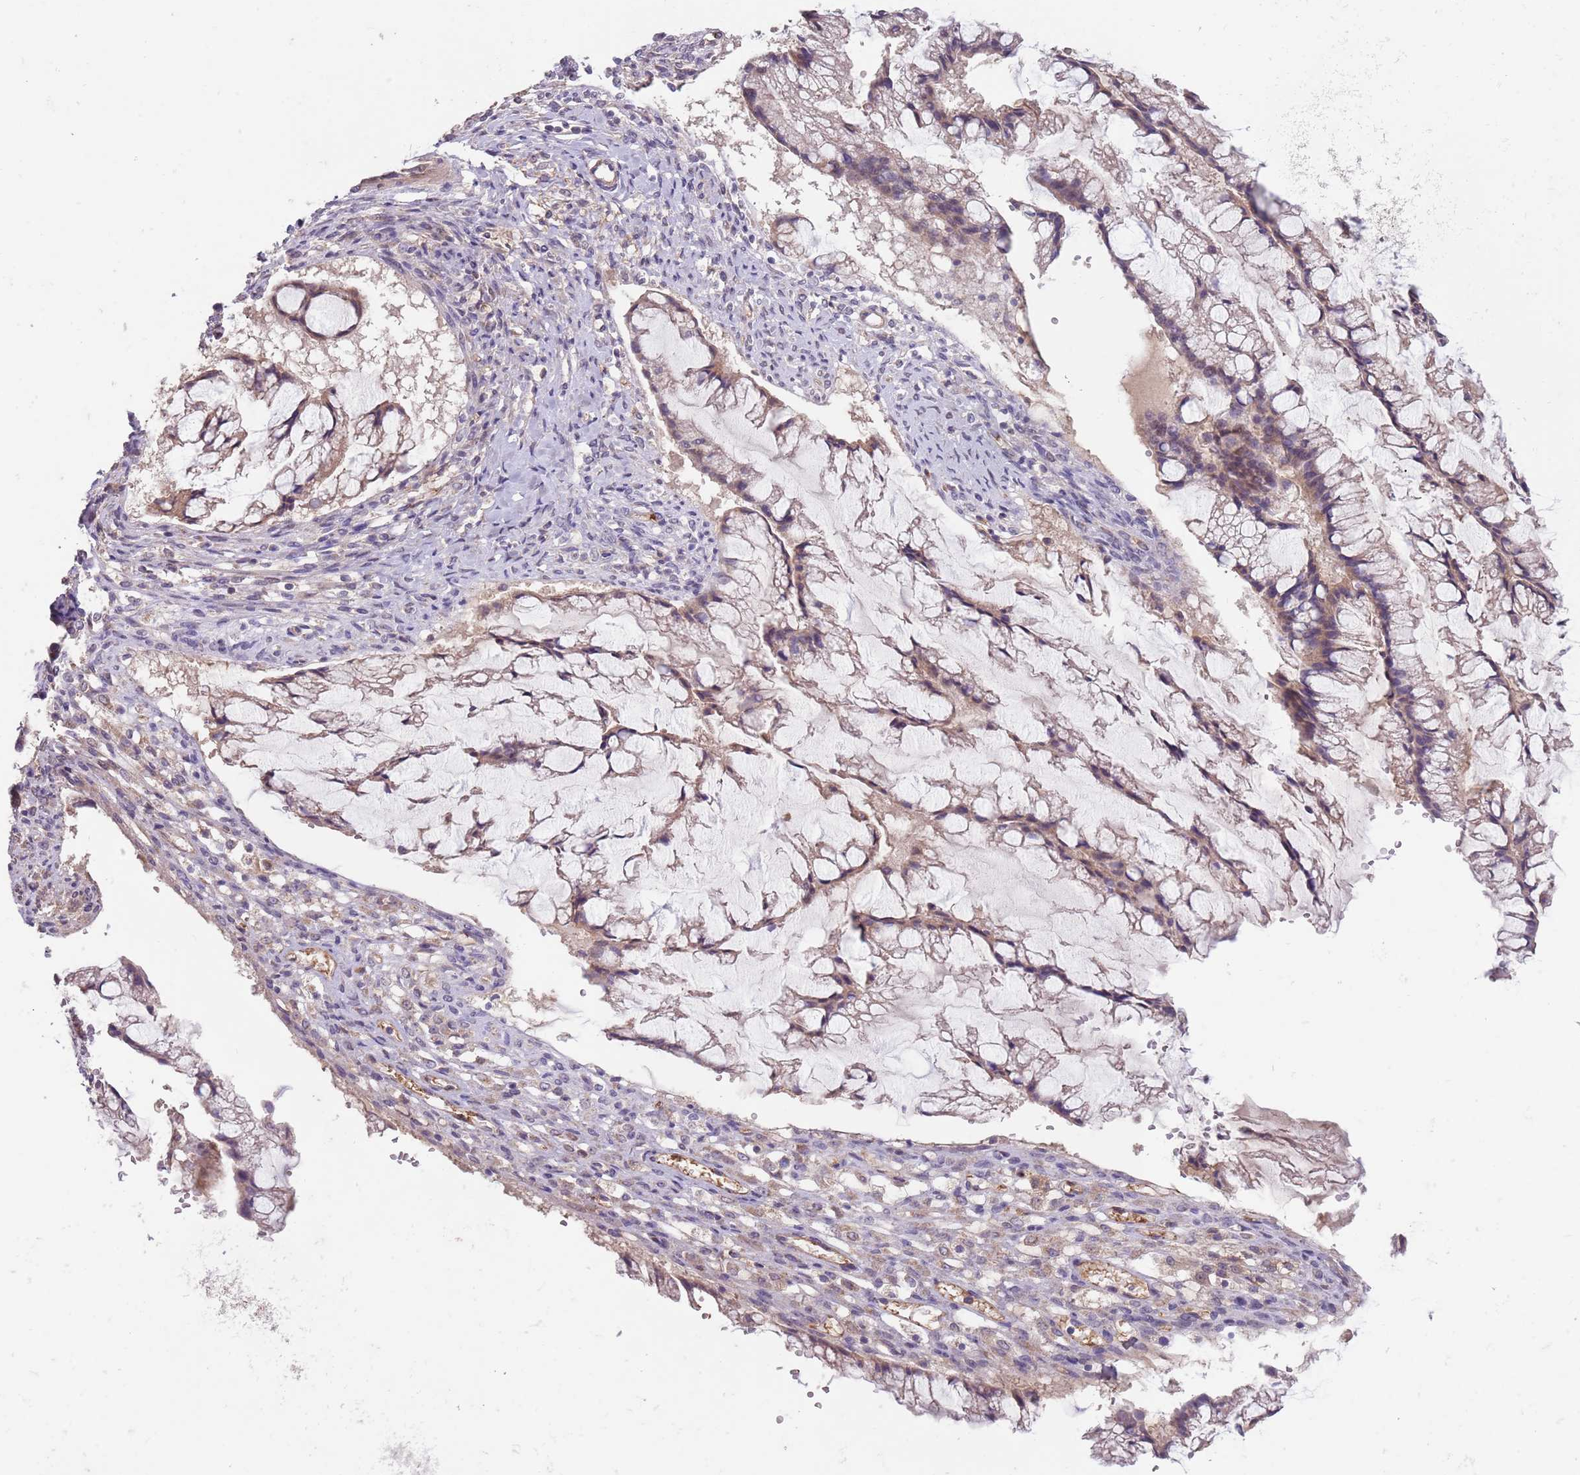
{"staining": {"intensity": "weak", "quantity": ">75%", "location": "cytoplasmic/membranous"}, "tissue": "ovarian cancer", "cell_type": "Tumor cells", "image_type": "cancer", "snomed": [{"axis": "morphology", "description": "Cystadenocarcinoma, mucinous, NOS"}, {"axis": "topography", "description": "Ovary"}], "caption": "Human mucinous cystadenocarcinoma (ovarian) stained with a protein marker reveals weak staining in tumor cells.", "gene": "MEI1", "patient": {"sex": "female", "age": 73}}